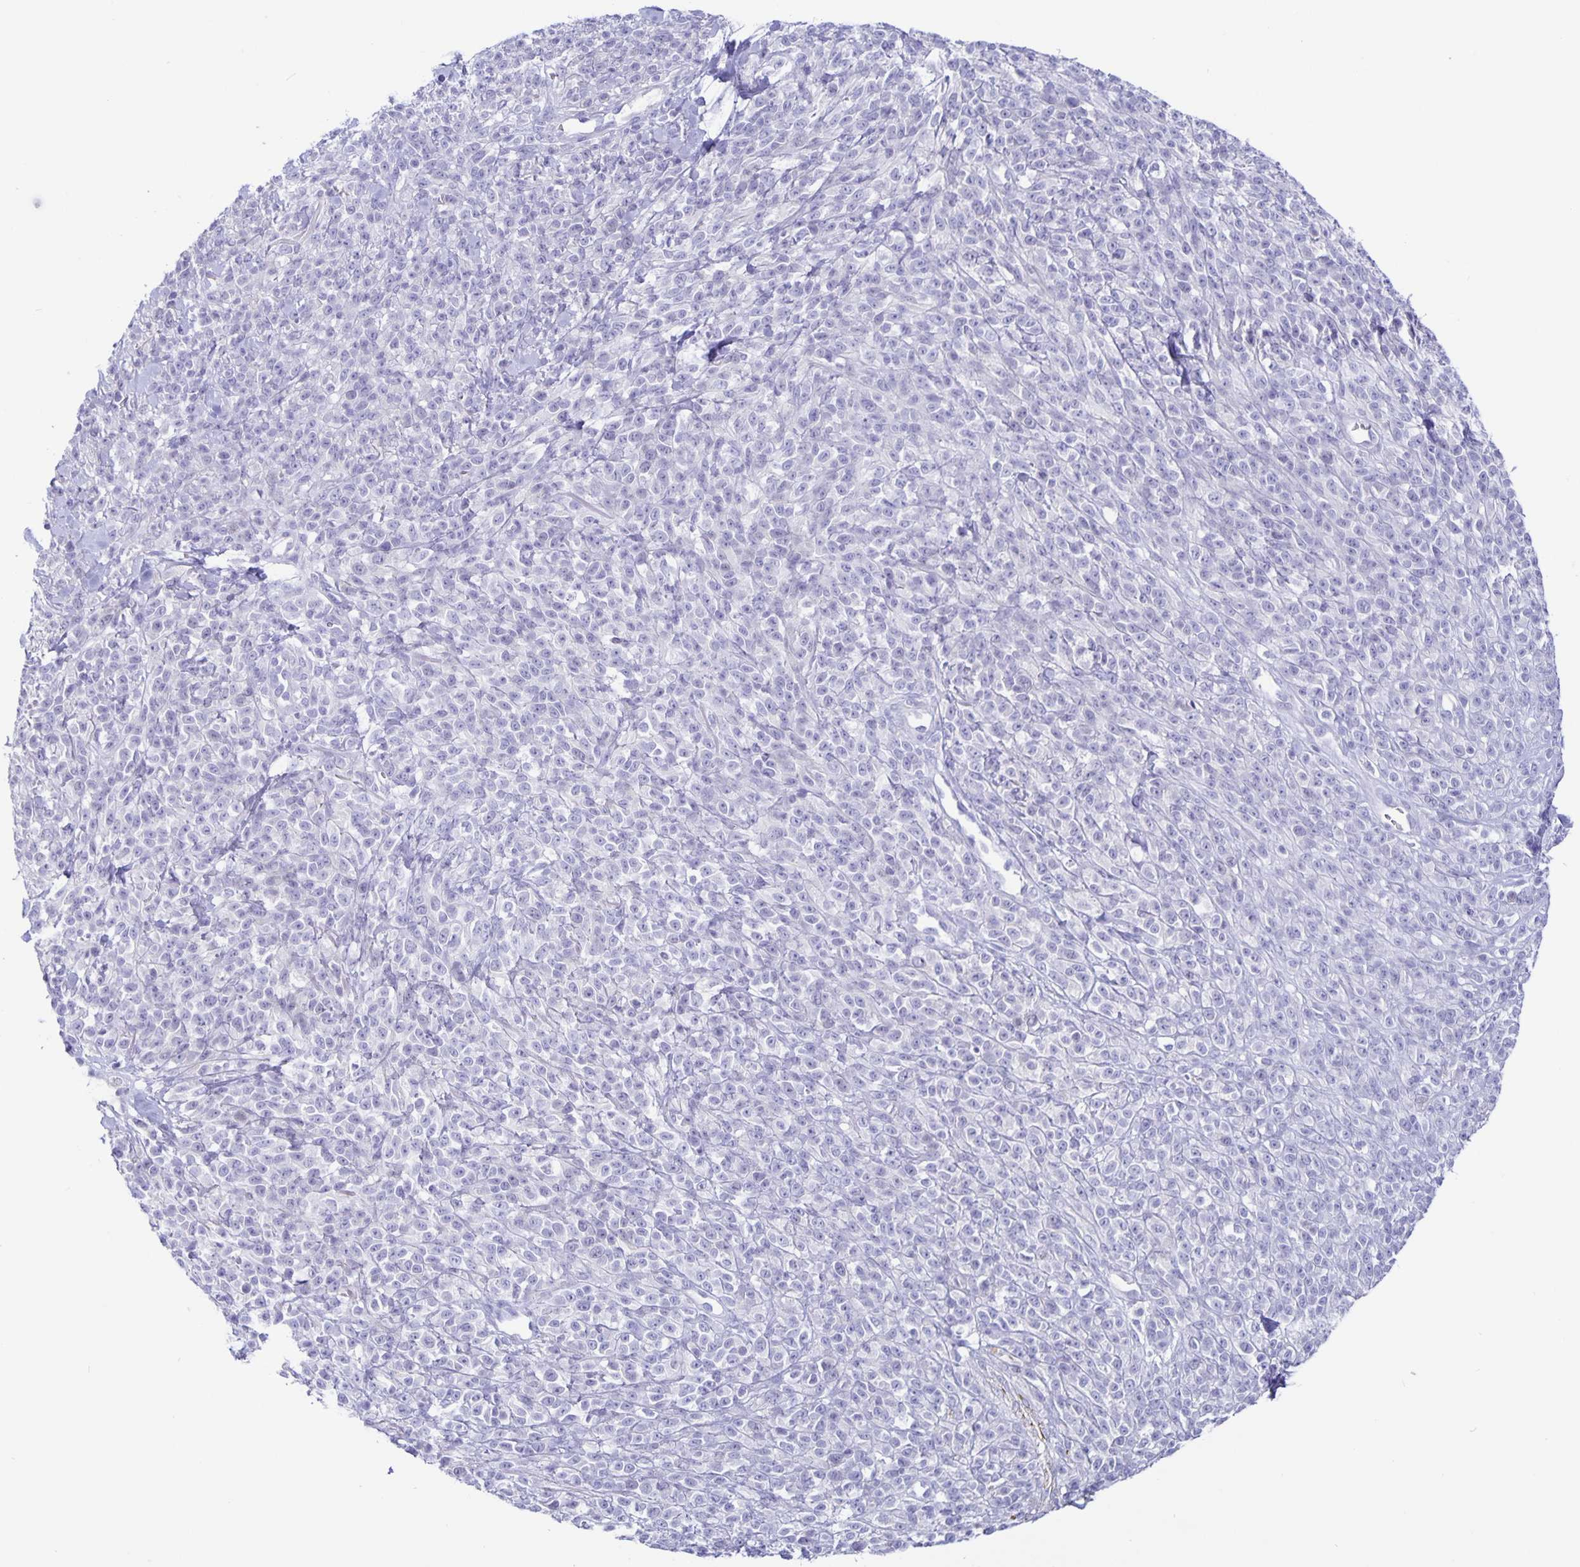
{"staining": {"intensity": "negative", "quantity": "none", "location": "none"}, "tissue": "melanoma", "cell_type": "Tumor cells", "image_type": "cancer", "snomed": [{"axis": "morphology", "description": "Malignant melanoma, NOS"}, {"axis": "topography", "description": "Skin"}, {"axis": "topography", "description": "Skin of trunk"}], "caption": "This is an immunohistochemistry photomicrograph of melanoma. There is no expression in tumor cells.", "gene": "ERMN", "patient": {"sex": "male", "age": 74}}